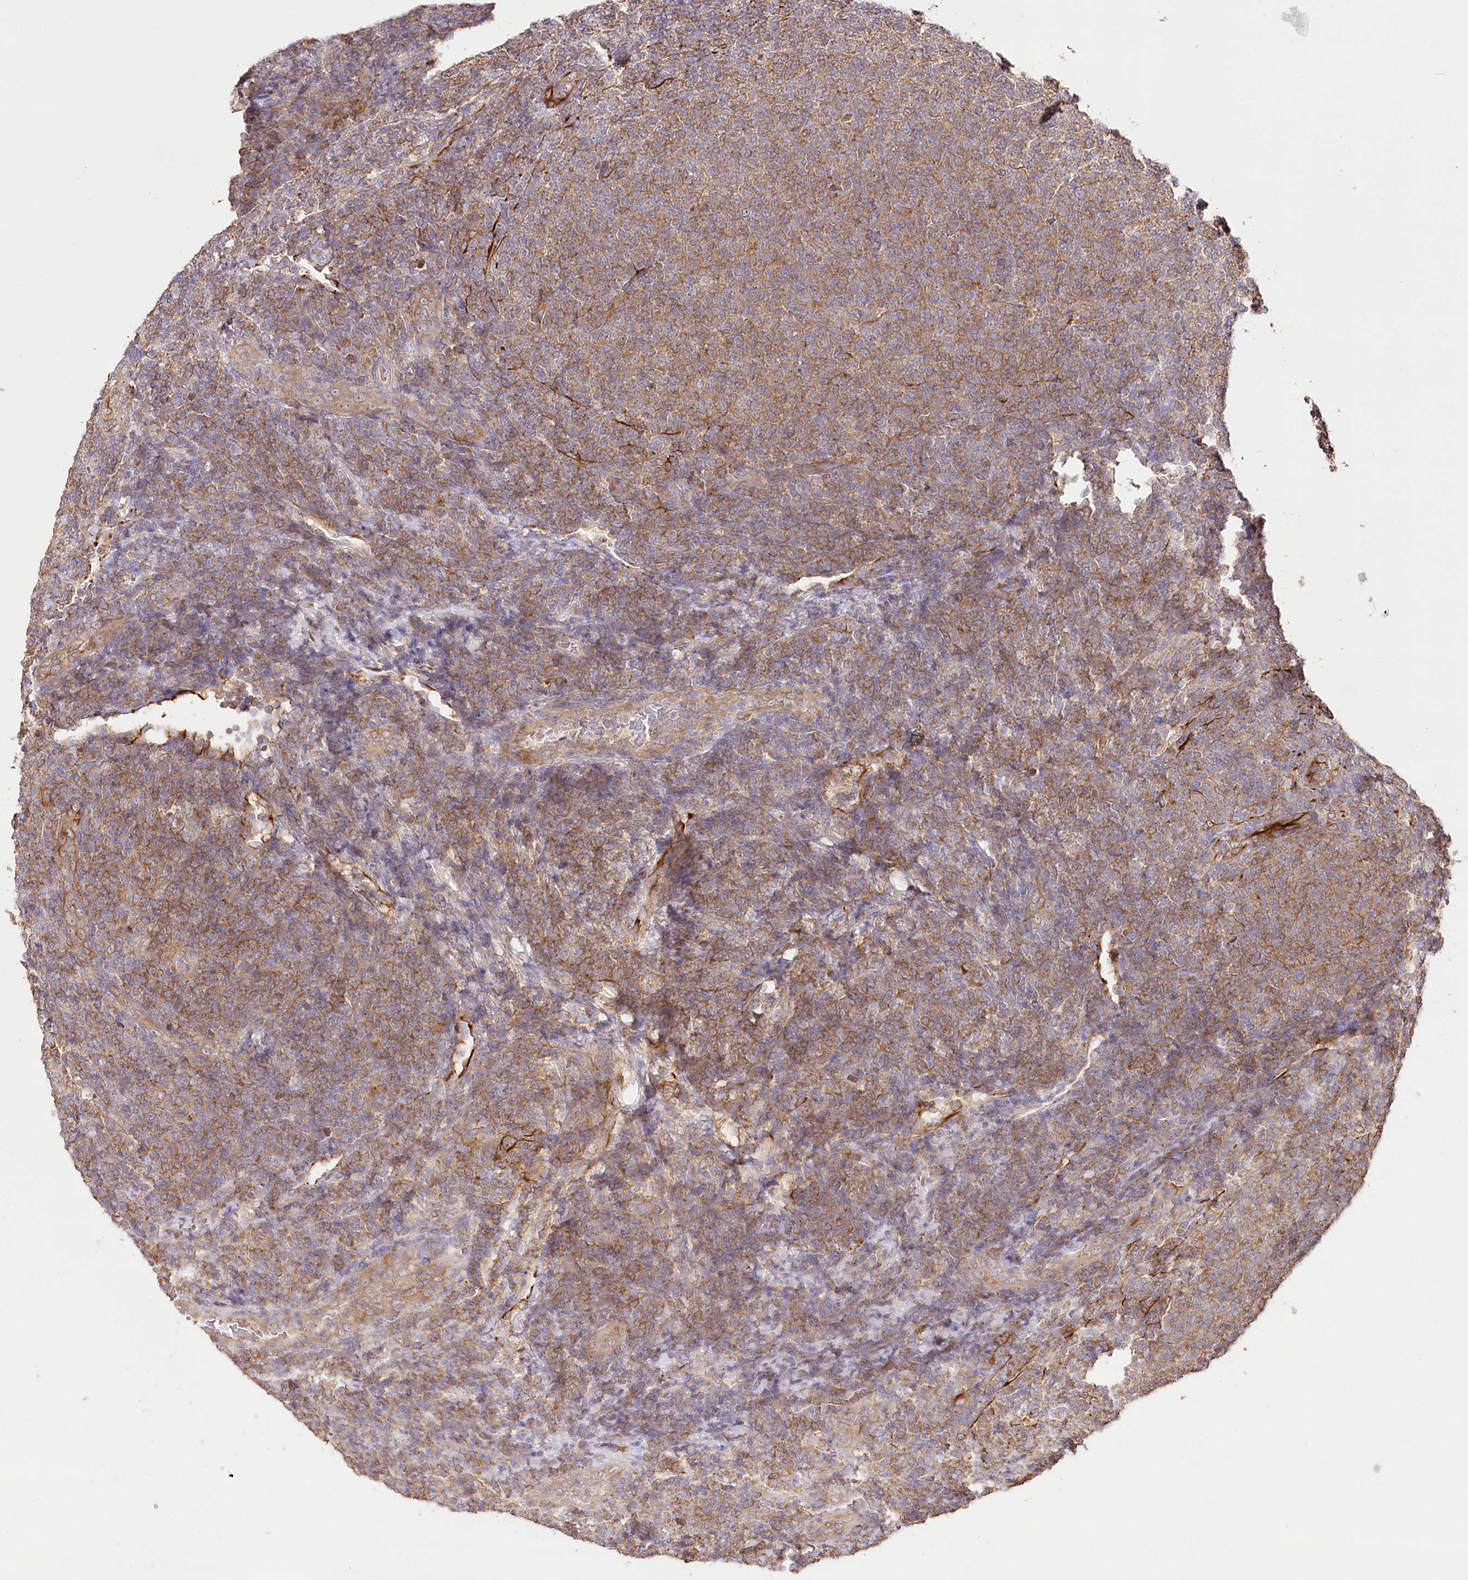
{"staining": {"intensity": "moderate", "quantity": ">75%", "location": "cytoplasmic/membranous"}, "tissue": "lymphoma", "cell_type": "Tumor cells", "image_type": "cancer", "snomed": [{"axis": "morphology", "description": "Malignant lymphoma, non-Hodgkin's type, Low grade"}, {"axis": "topography", "description": "Lymph node"}], "caption": "Immunohistochemistry (IHC) (DAB (3,3'-diaminobenzidine)) staining of human lymphoma reveals moderate cytoplasmic/membranous protein staining in about >75% of tumor cells. Nuclei are stained in blue.", "gene": "DMXL1", "patient": {"sex": "male", "age": 66}}